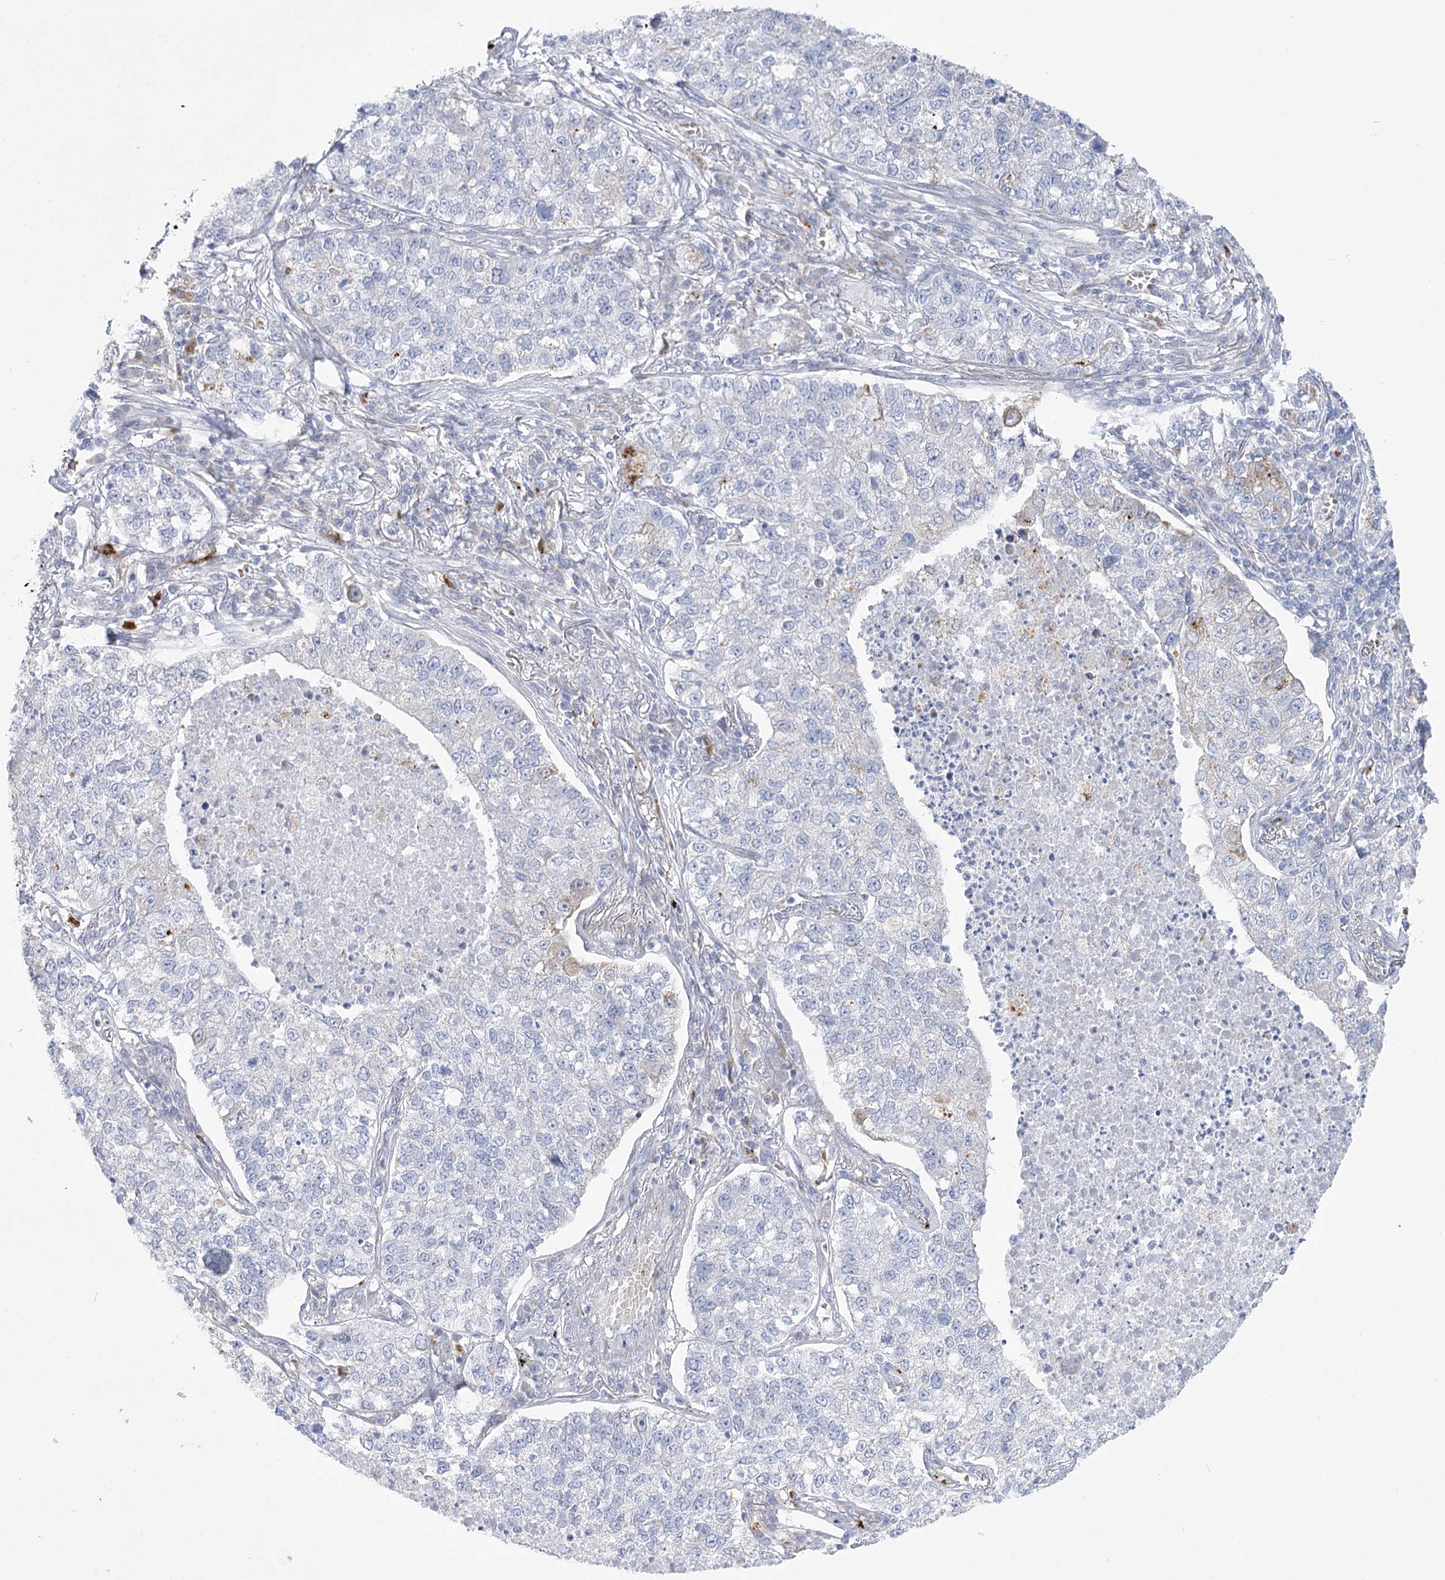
{"staining": {"intensity": "negative", "quantity": "none", "location": "none"}, "tissue": "lung cancer", "cell_type": "Tumor cells", "image_type": "cancer", "snomed": [{"axis": "morphology", "description": "Adenocarcinoma, NOS"}, {"axis": "topography", "description": "Lung"}], "caption": "There is no significant staining in tumor cells of lung adenocarcinoma.", "gene": "SIAE", "patient": {"sex": "male", "age": 49}}